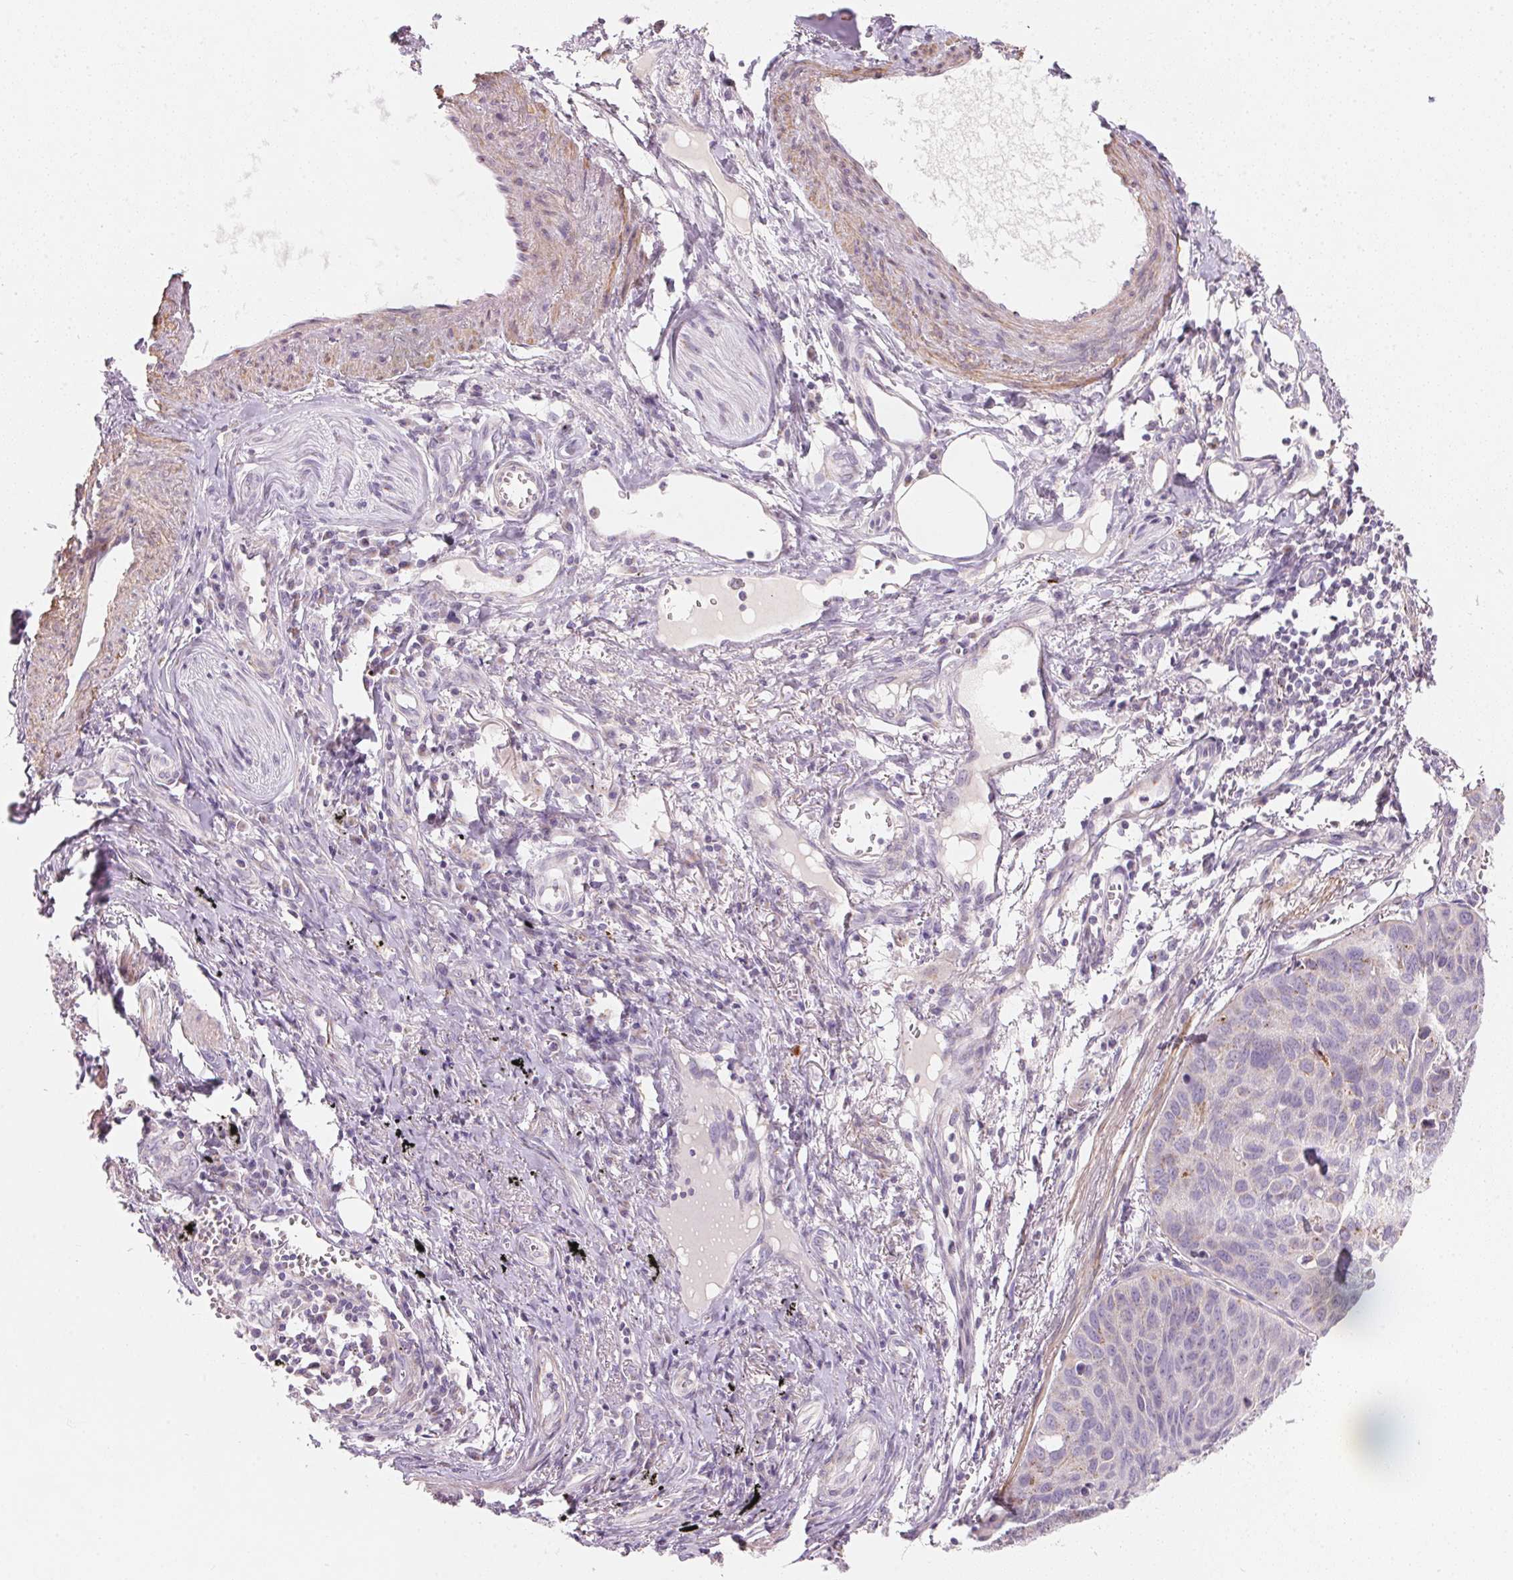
{"staining": {"intensity": "negative", "quantity": "none", "location": "none"}, "tissue": "lung cancer", "cell_type": "Tumor cells", "image_type": "cancer", "snomed": [{"axis": "morphology", "description": "Squamous cell carcinoma, NOS"}, {"axis": "topography", "description": "Lung"}], "caption": "Immunohistochemical staining of human lung cancer displays no significant expression in tumor cells.", "gene": "DRAM2", "patient": {"sex": "male", "age": 71}}